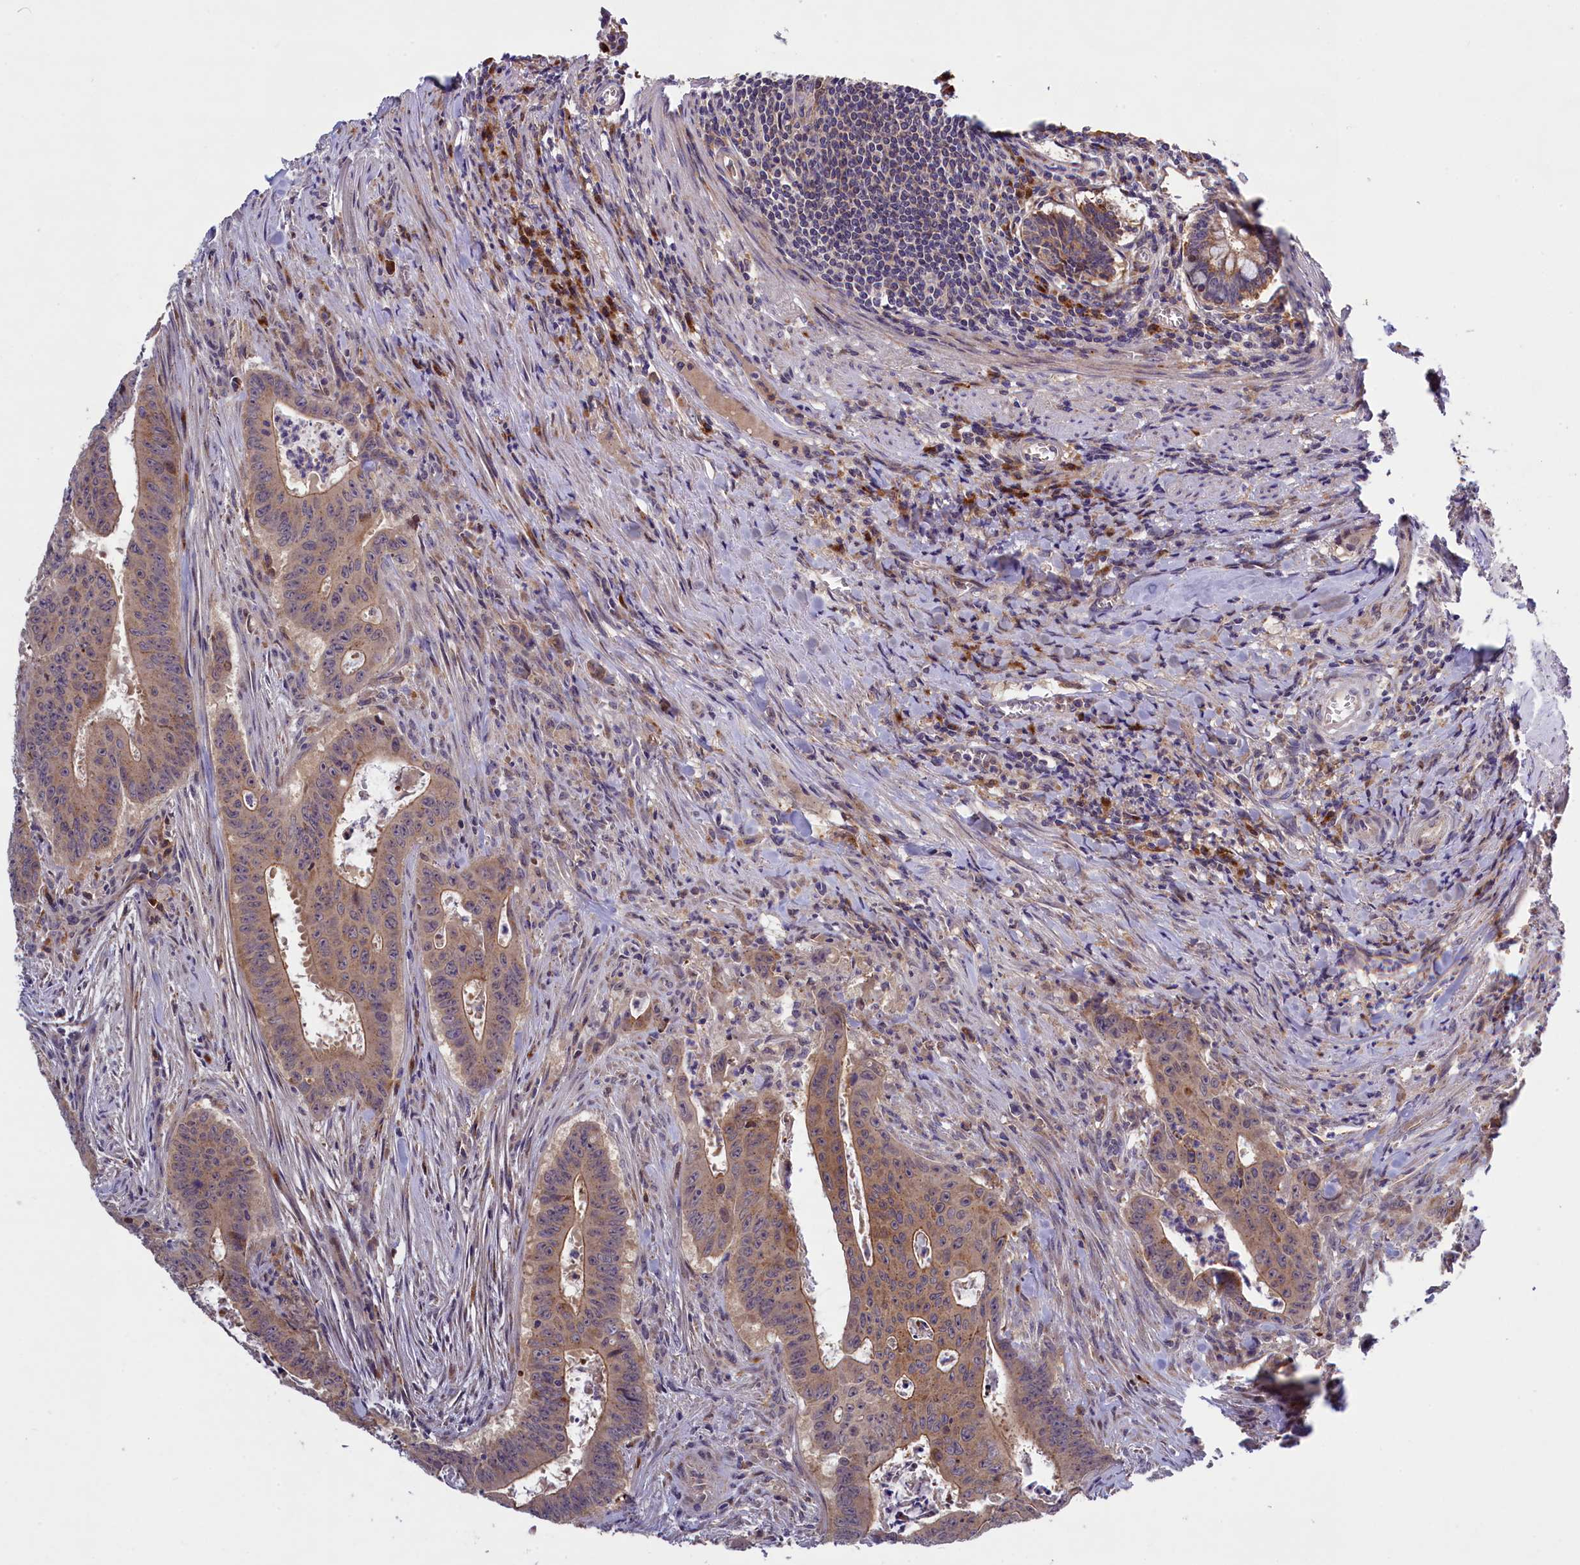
{"staining": {"intensity": "moderate", "quantity": ">75%", "location": "cytoplasmic/membranous"}, "tissue": "colorectal cancer", "cell_type": "Tumor cells", "image_type": "cancer", "snomed": [{"axis": "morphology", "description": "Adenocarcinoma, NOS"}, {"axis": "topography", "description": "Rectum"}], "caption": "DAB immunohistochemical staining of human adenocarcinoma (colorectal) demonstrates moderate cytoplasmic/membranous protein staining in about >75% of tumor cells.", "gene": "NAIP", "patient": {"sex": "female", "age": 75}}